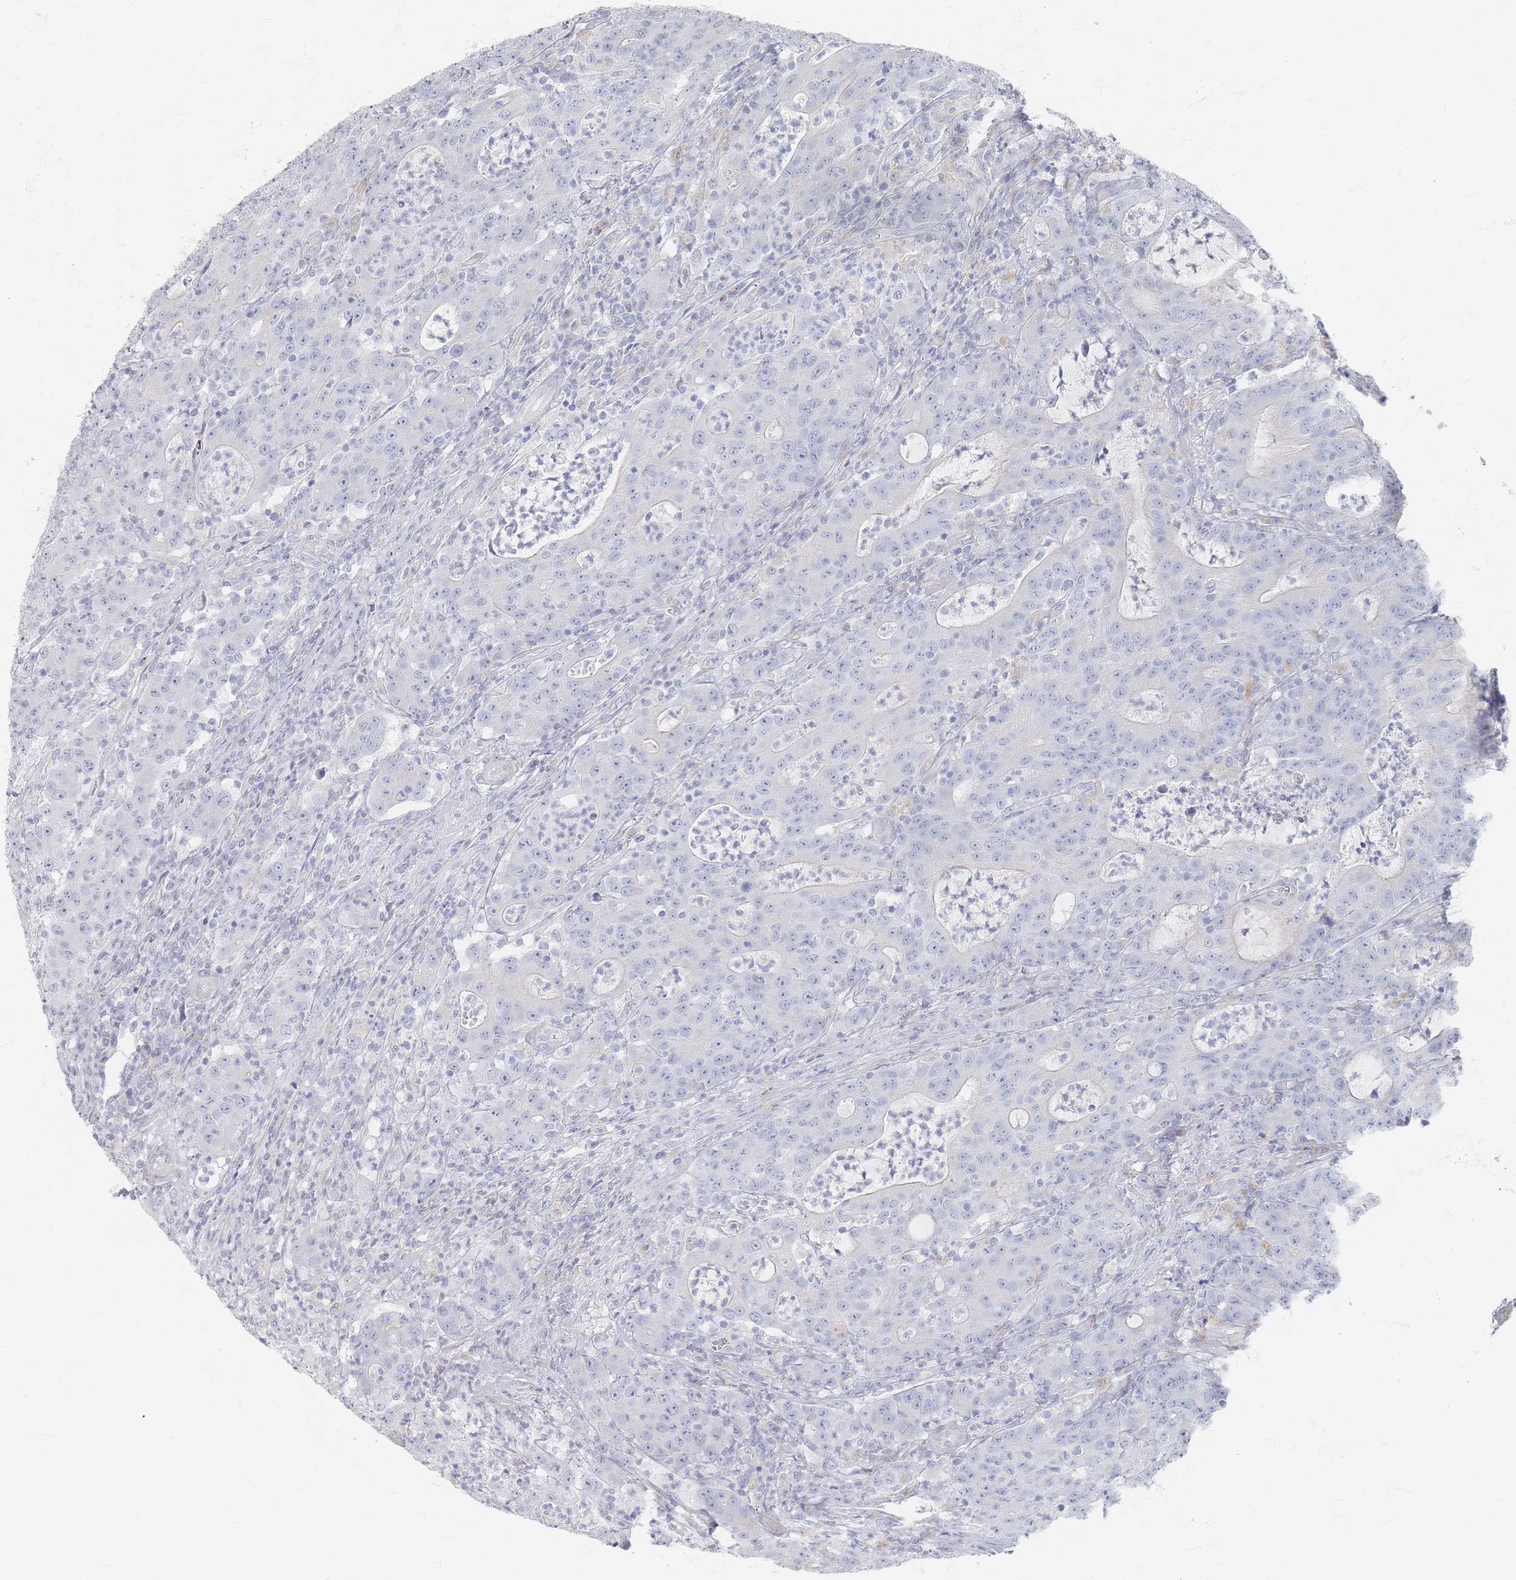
{"staining": {"intensity": "negative", "quantity": "none", "location": "none"}, "tissue": "colorectal cancer", "cell_type": "Tumor cells", "image_type": "cancer", "snomed": [{"axis": "morphology", "description": "Adenocarcinoma, NOS"}, {"axis": "topography", "description": "Colon"}], "caption": "This is an immunohistochemistry image of colorectal adenocarcinoma. There is no staining in tumor cells.", "gene": "SLC2A11", "patient": {"sex": "male", "age": 83}}